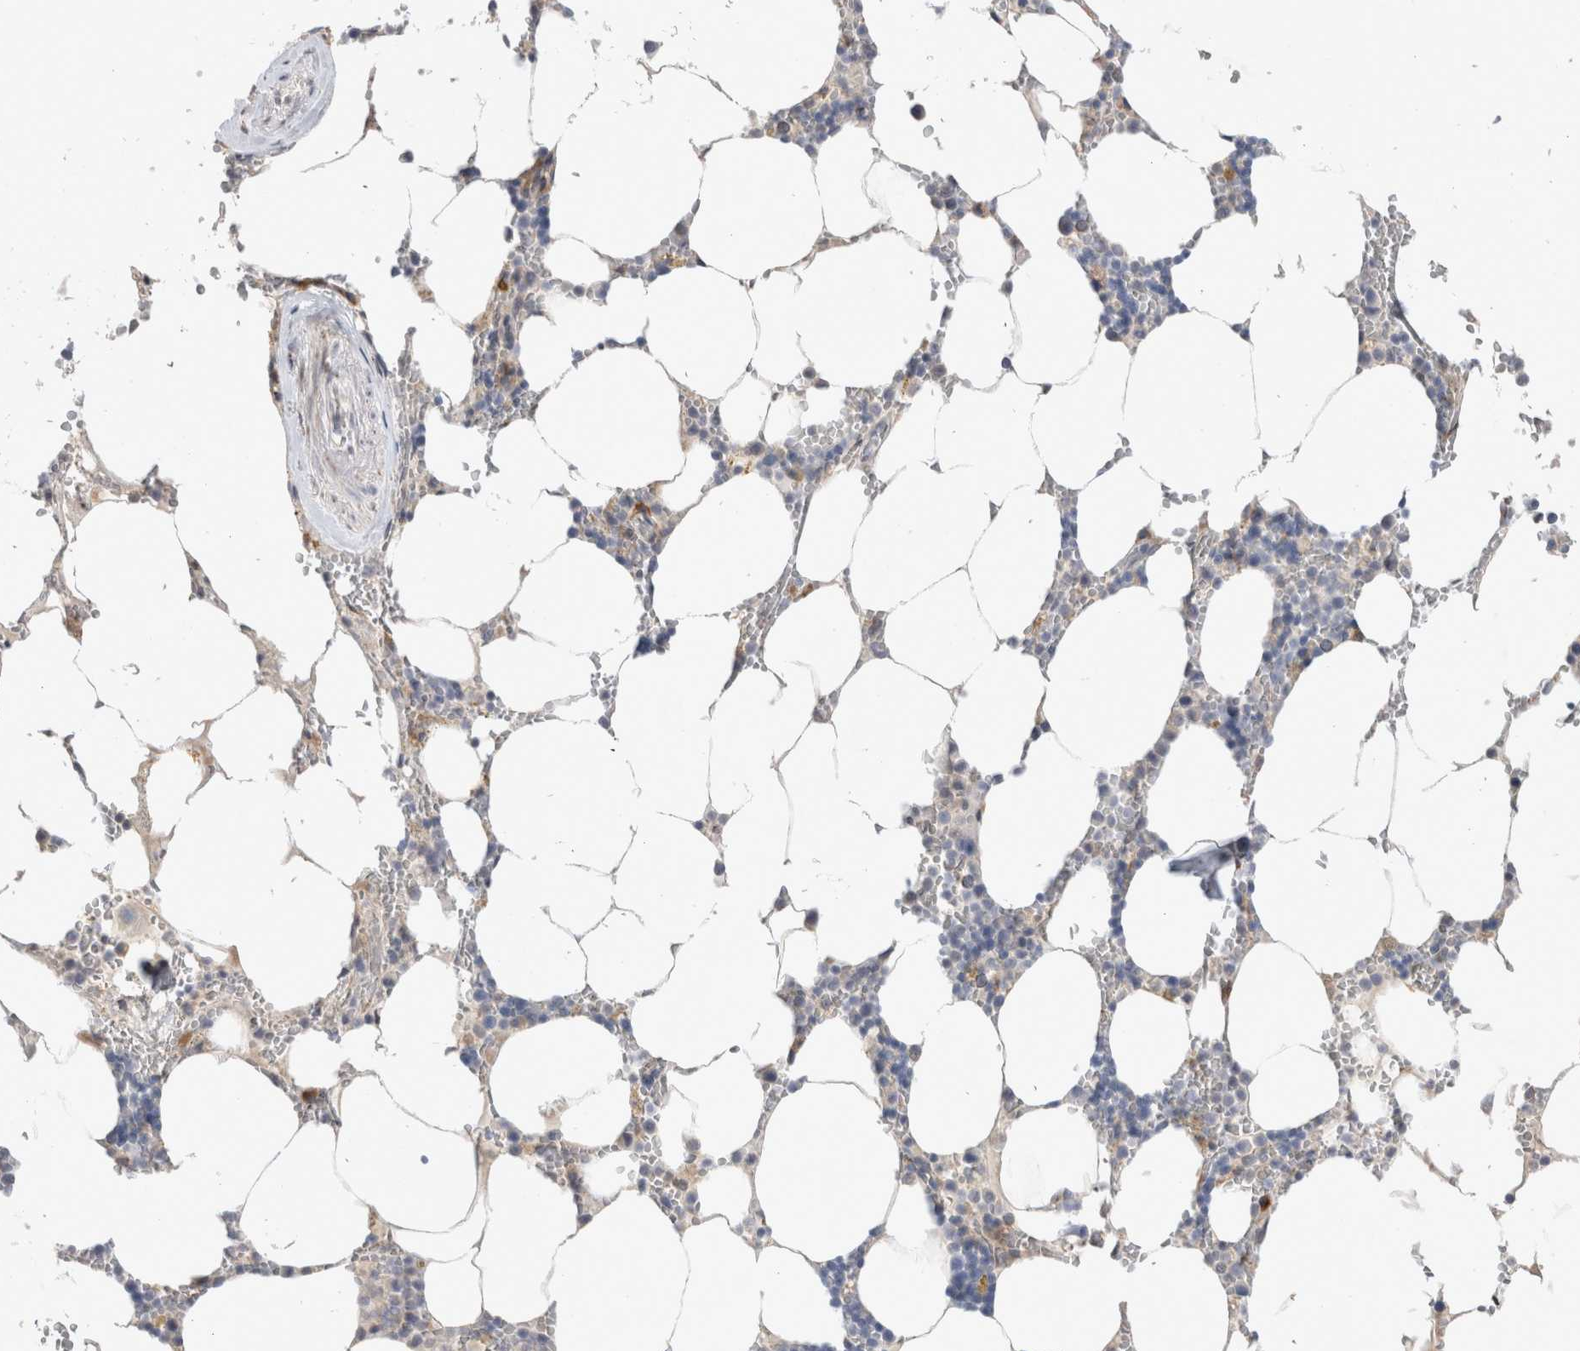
{"staining": {"intensity": "weak", "quantity": "<25%", "location": "cytoplasmic/membranous"}, "tissue": "bone marrow", "cell_type": "Hematopoietic cells", "image_type": "normal", "snomed": [{"axis": "morphology", "description": "Normal tissue, NOS"}, {"axis": "topography", "description": "Bone marrow"}], "caption": "IHC of benign human bone marrow shows no expression in hematopoietic cells.", "gene": "TRMT9B", "patient": {"sex": "male", "age": 70}}